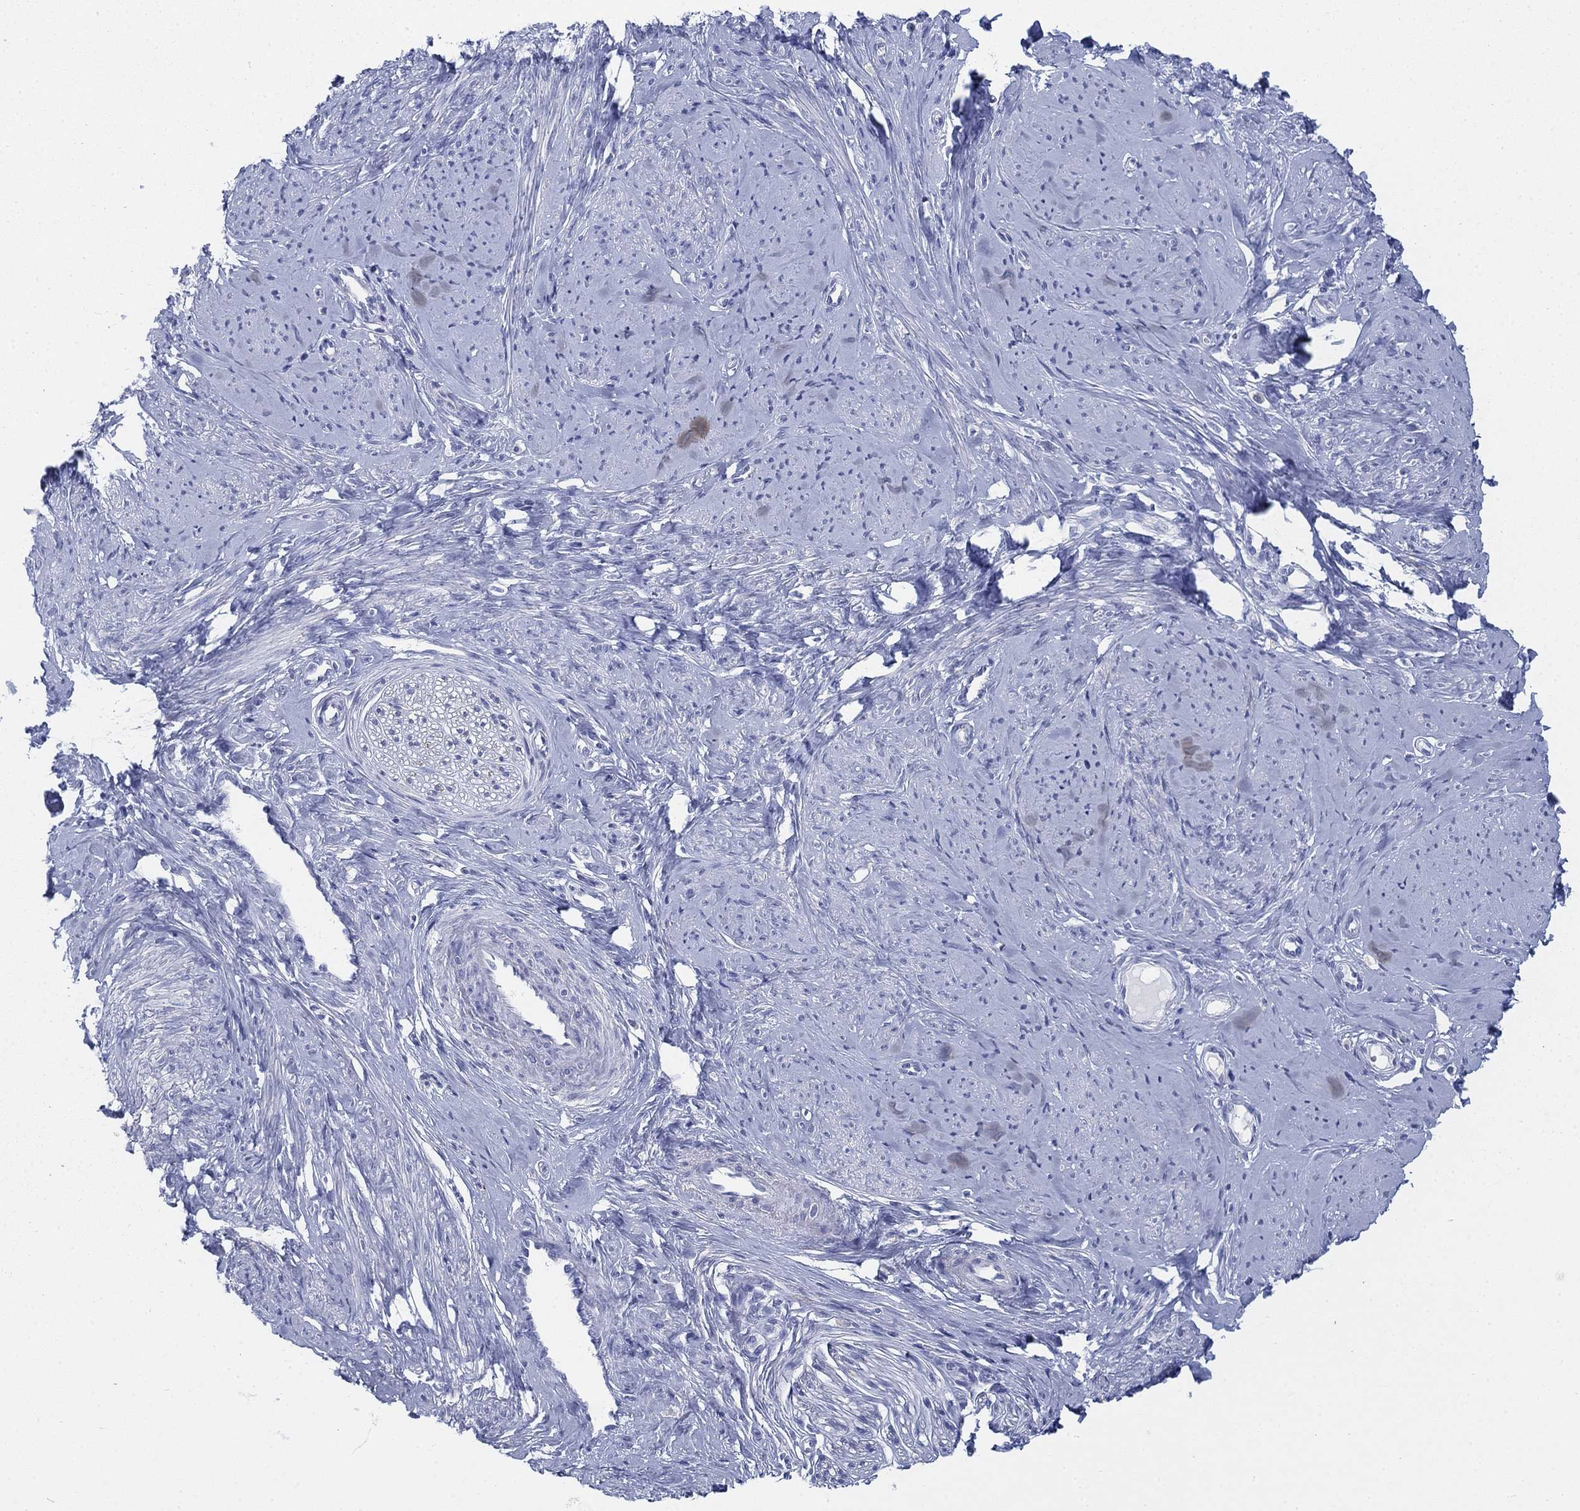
{"staining": {"intensity": "negative", "quantity": "none", "location": "none"}, "tissue": "smooth muscle", "cell_type": "Smooth muscle cells", "image_type": "normal", "snomed": [{"axis": "morphology", "description": "Normal tissue, NOS"}, {"axis": "topography", "description": "Smooth muscle"}], "caption": "The micrograph exhibits no staining of smooth muscle cells in normal smooth muscle. (DAB immunohistochemistry (IHC) visualized using brightfield microscopy, high magnification).", "gene": "SCCPDH", "patient": {"sex": "female", "age": 48}}